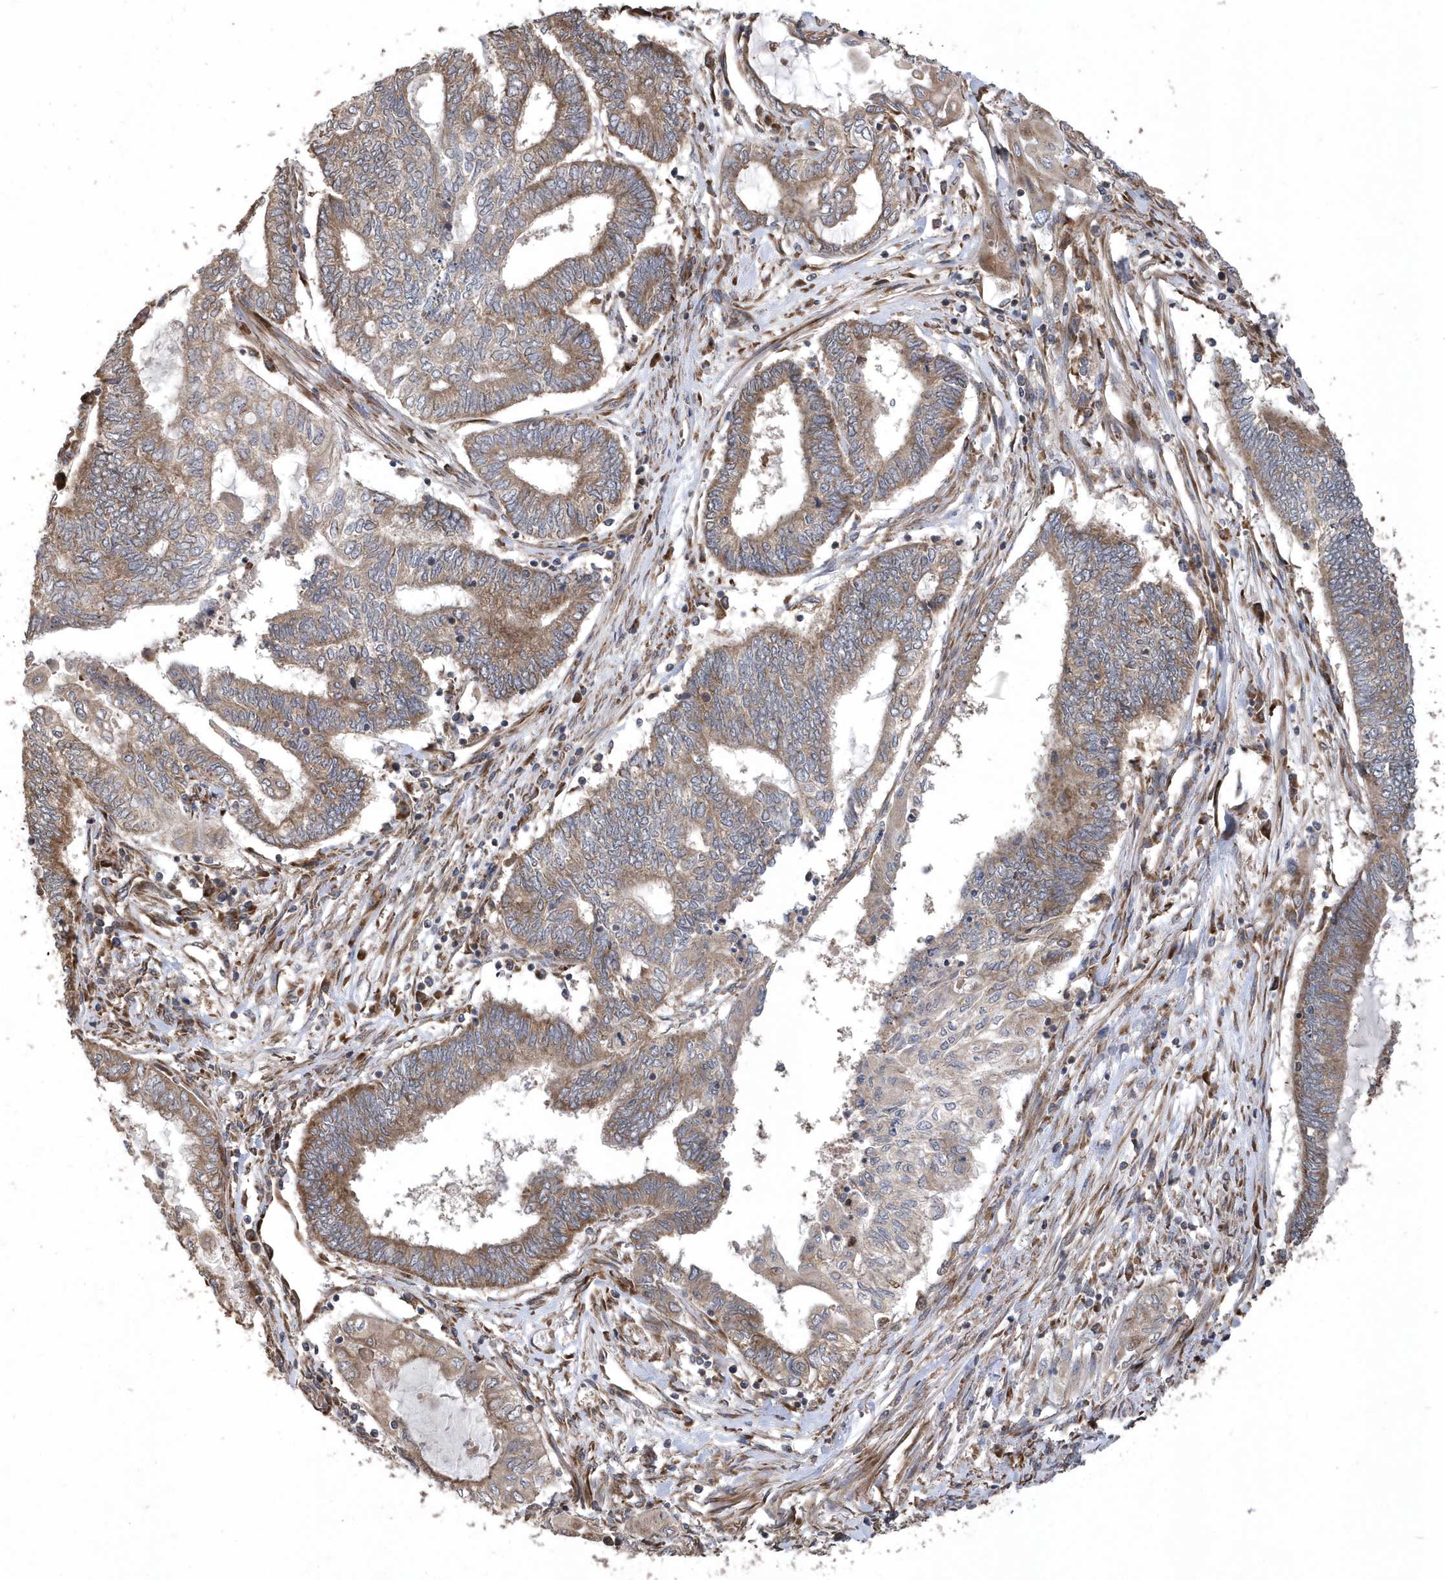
{"staining": {"intensity": "weak", "quantity": ">75%", "location": "cytoplasmic/membranous"}, "tissue": "endometrial cancer", "cell_type": "Tumor cells", "image_type": "cancer", "snomed": [{"axis": "morphology", "description": "Adenocarcinoma, NOS"}, {"axis": "topography", "description": "Uterus"}, {"axis": "topography", "description": "Endometrium"}], "caption": "High-magnification brightfield microscopy of endometrial cancer stained with DAB (brown) and counterstained with hematoxylin (blue). tumor cells exhibit weak cytoplasmic/membranous expression is present in approximately>75% of cells. Ihc stains the protein of interest in brown and the nuclei are stained blue.", "gene": "WASHC5", "patient": {"sex": "female", "age": 70}}